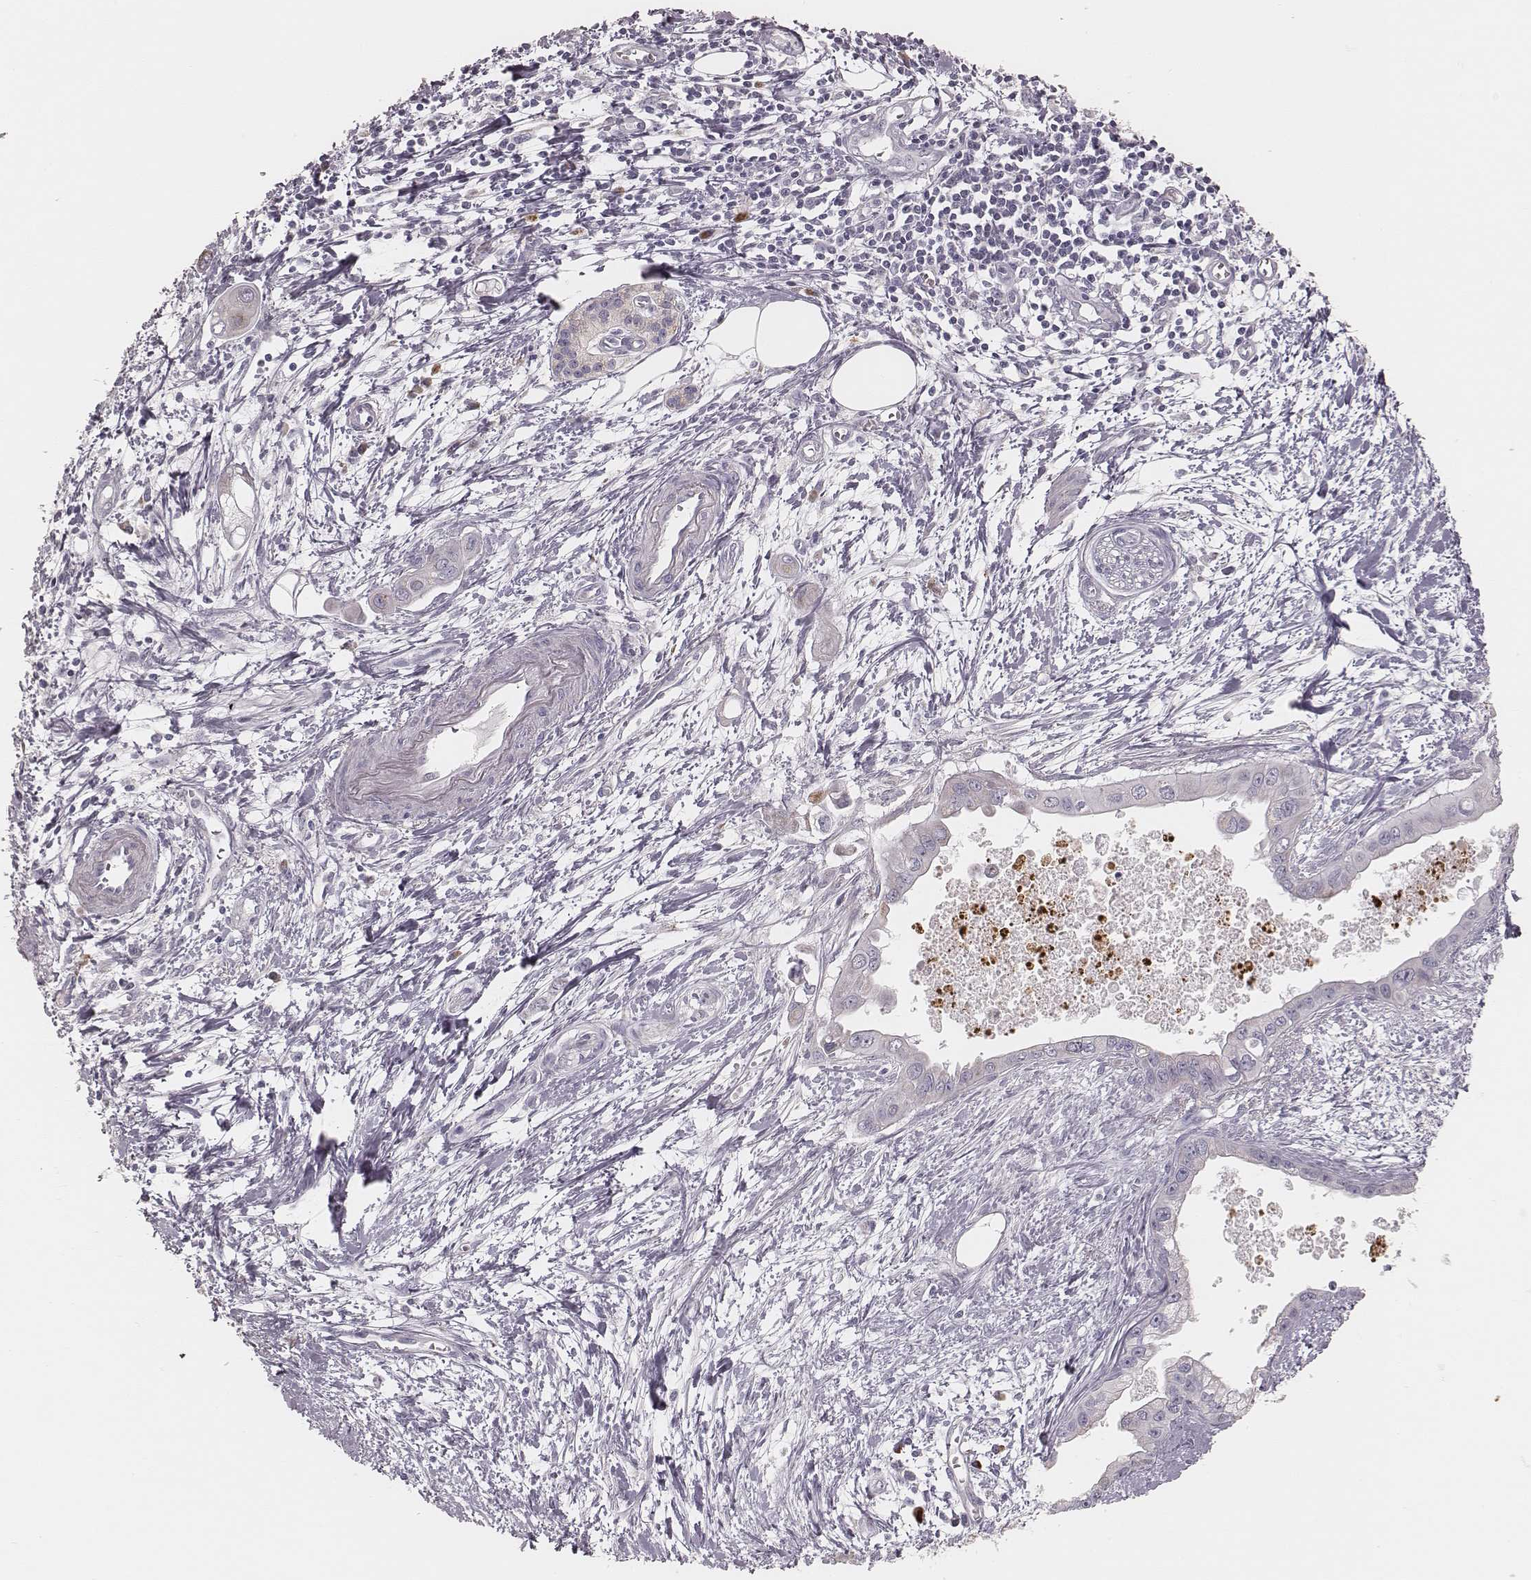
{"staining": {"intensity": "negative", "quantity": "none", "location": "none"}, "tissue": "pancreatic cancer", "cell_type": "Tumor cells", "image_type": "cancer", "snomed": [{"axis": "morphology", "description": "Adenocarcinoma, NOS"}, {"axis": "topography", "description": "Pancreas"}], "caption": "Tumor cells are negative for brown protein staining in pancreatic cancer (adenocarcinoma).", "gene": "KIF5C", "patient": {"sex": "male", "age": 60}}